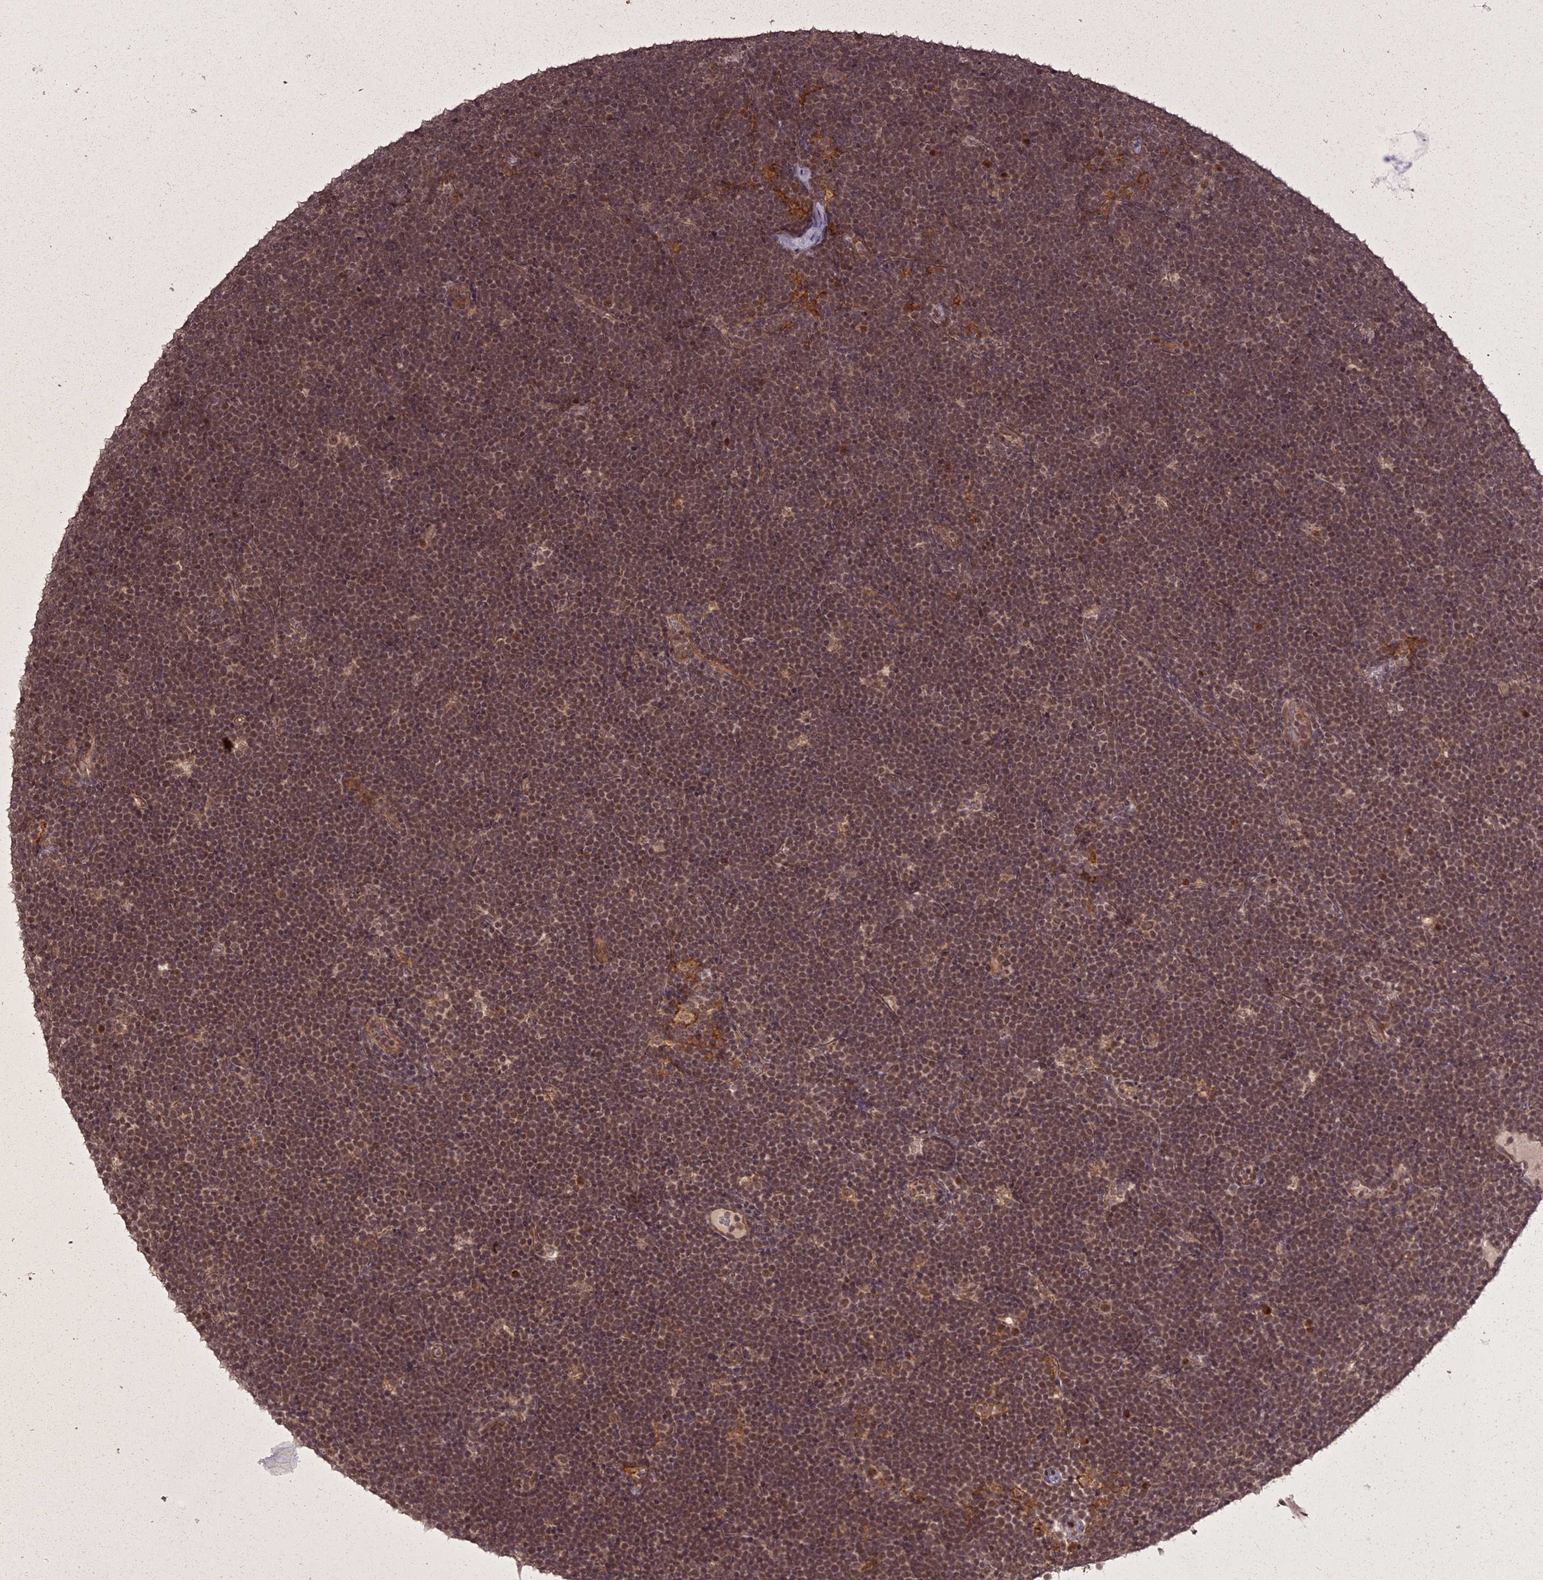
{"staining": {"intensity": "moderate", "quantity": ">75%", "location": "nuclear"}, "tissue": "lymphoma", "cell_type": "Tumor cells", "image_type": "cancer", "snomed": [{"axis": "morphology", "description": "Malignant lymphoma, non-Hodgkin's type, High grade"}, {"axis": "topography", "description": "Lymph node"}], "caption": "The photomicrograph demonstrates immunohistochemical staining of lymphoma. There is moderate nuclear expression is present in about >75% of tumor cells.", "gene": "ING5", "patient": {"sex": "male", "age": 13}}